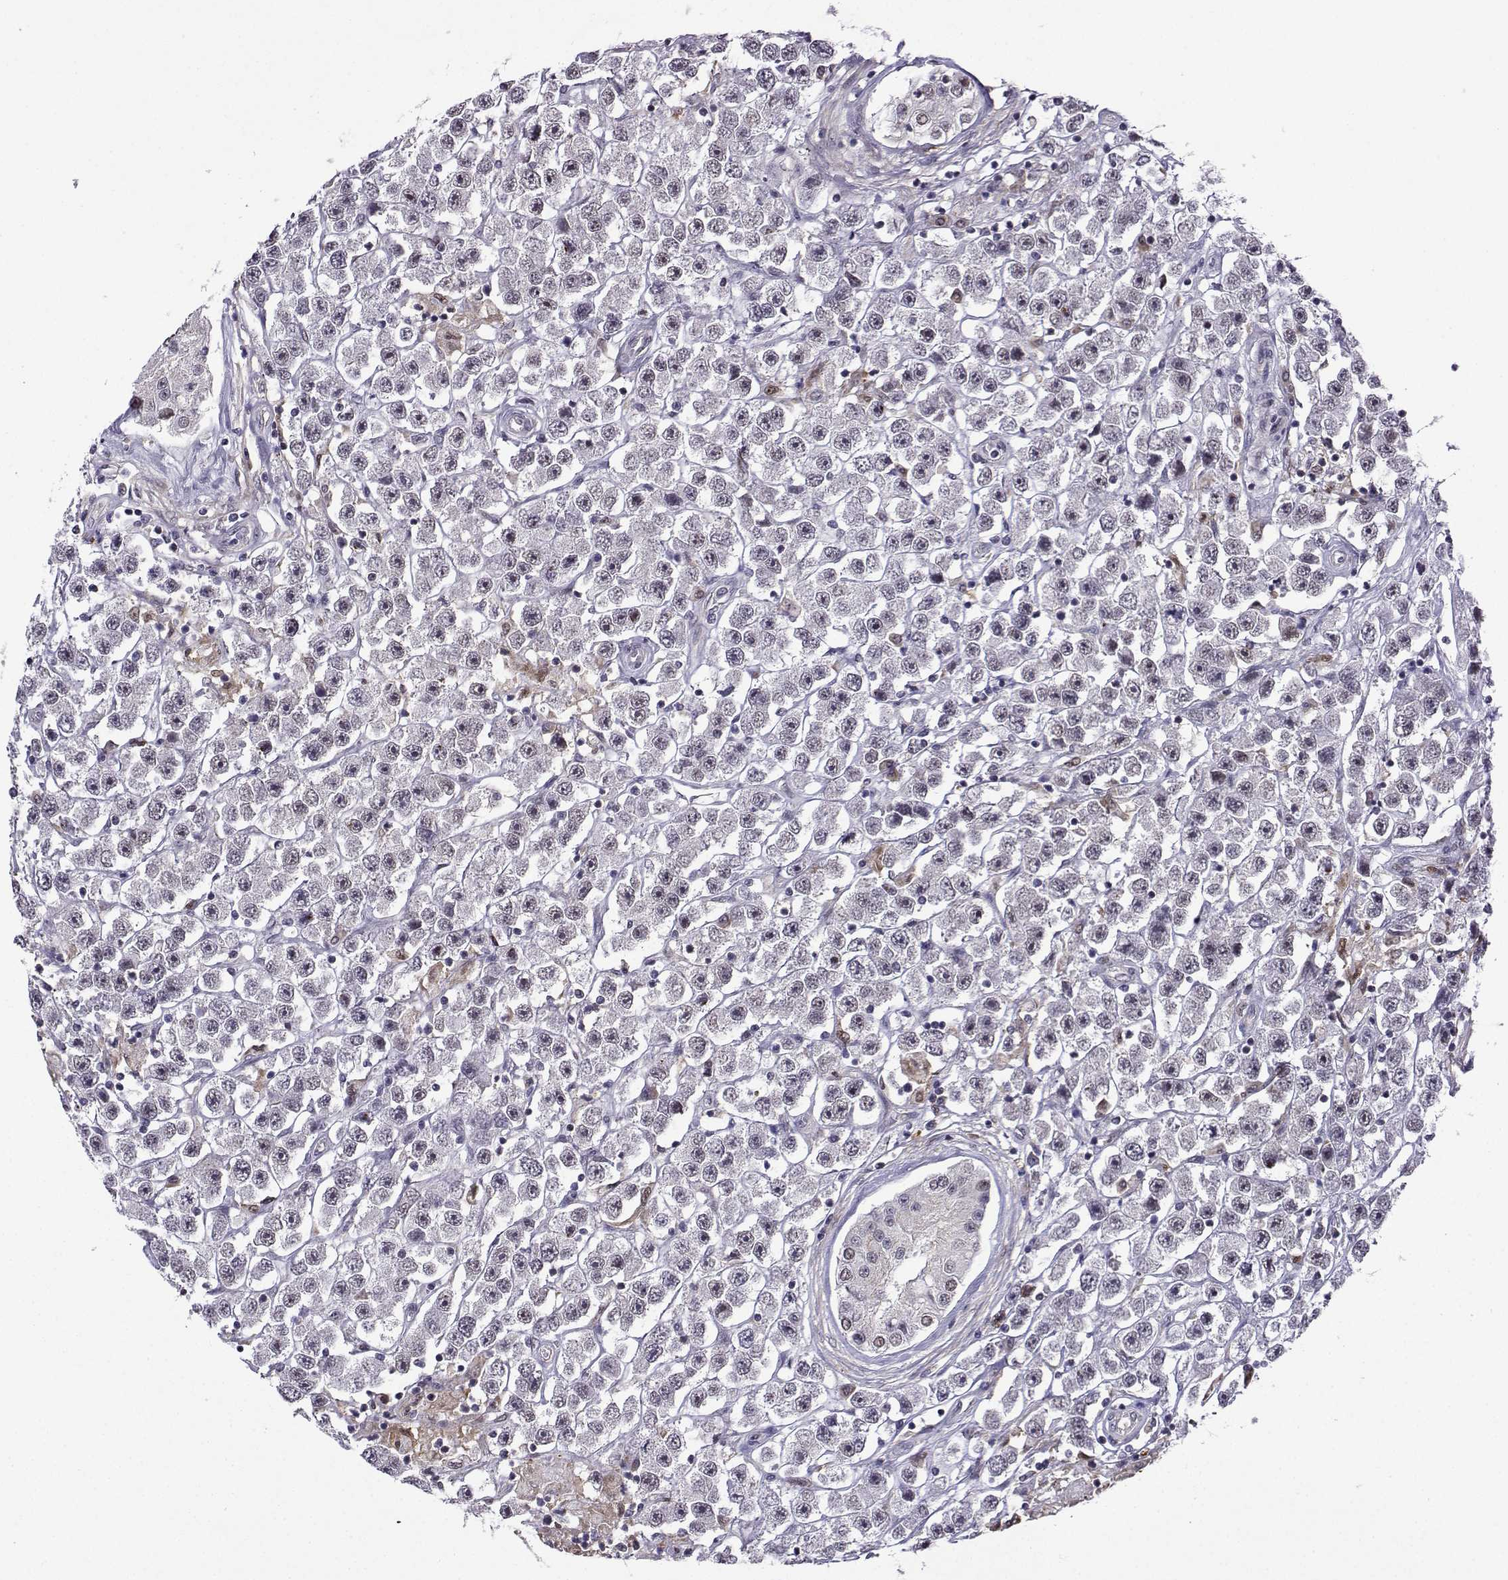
{"staining": {"intensity": "negative", "quantity": "none", "location": "none"}, "tissue": "testis cancer", "cell_type": "Tumor cells", "image_type": "cancer", "snomed": [{"axis": "morphology", "description": "Seminoma, NOS"}, {"axis": "topography", "description": "Testis"}], "caption": "Tumor cells show no significant protein expression in testis cancer. (DAB (3,3'-diaminobenzidine) immunohistochemistry (IHC), high magnification).", "gene": "FGF3", "patient": {"sex": "male", "age": 45}}